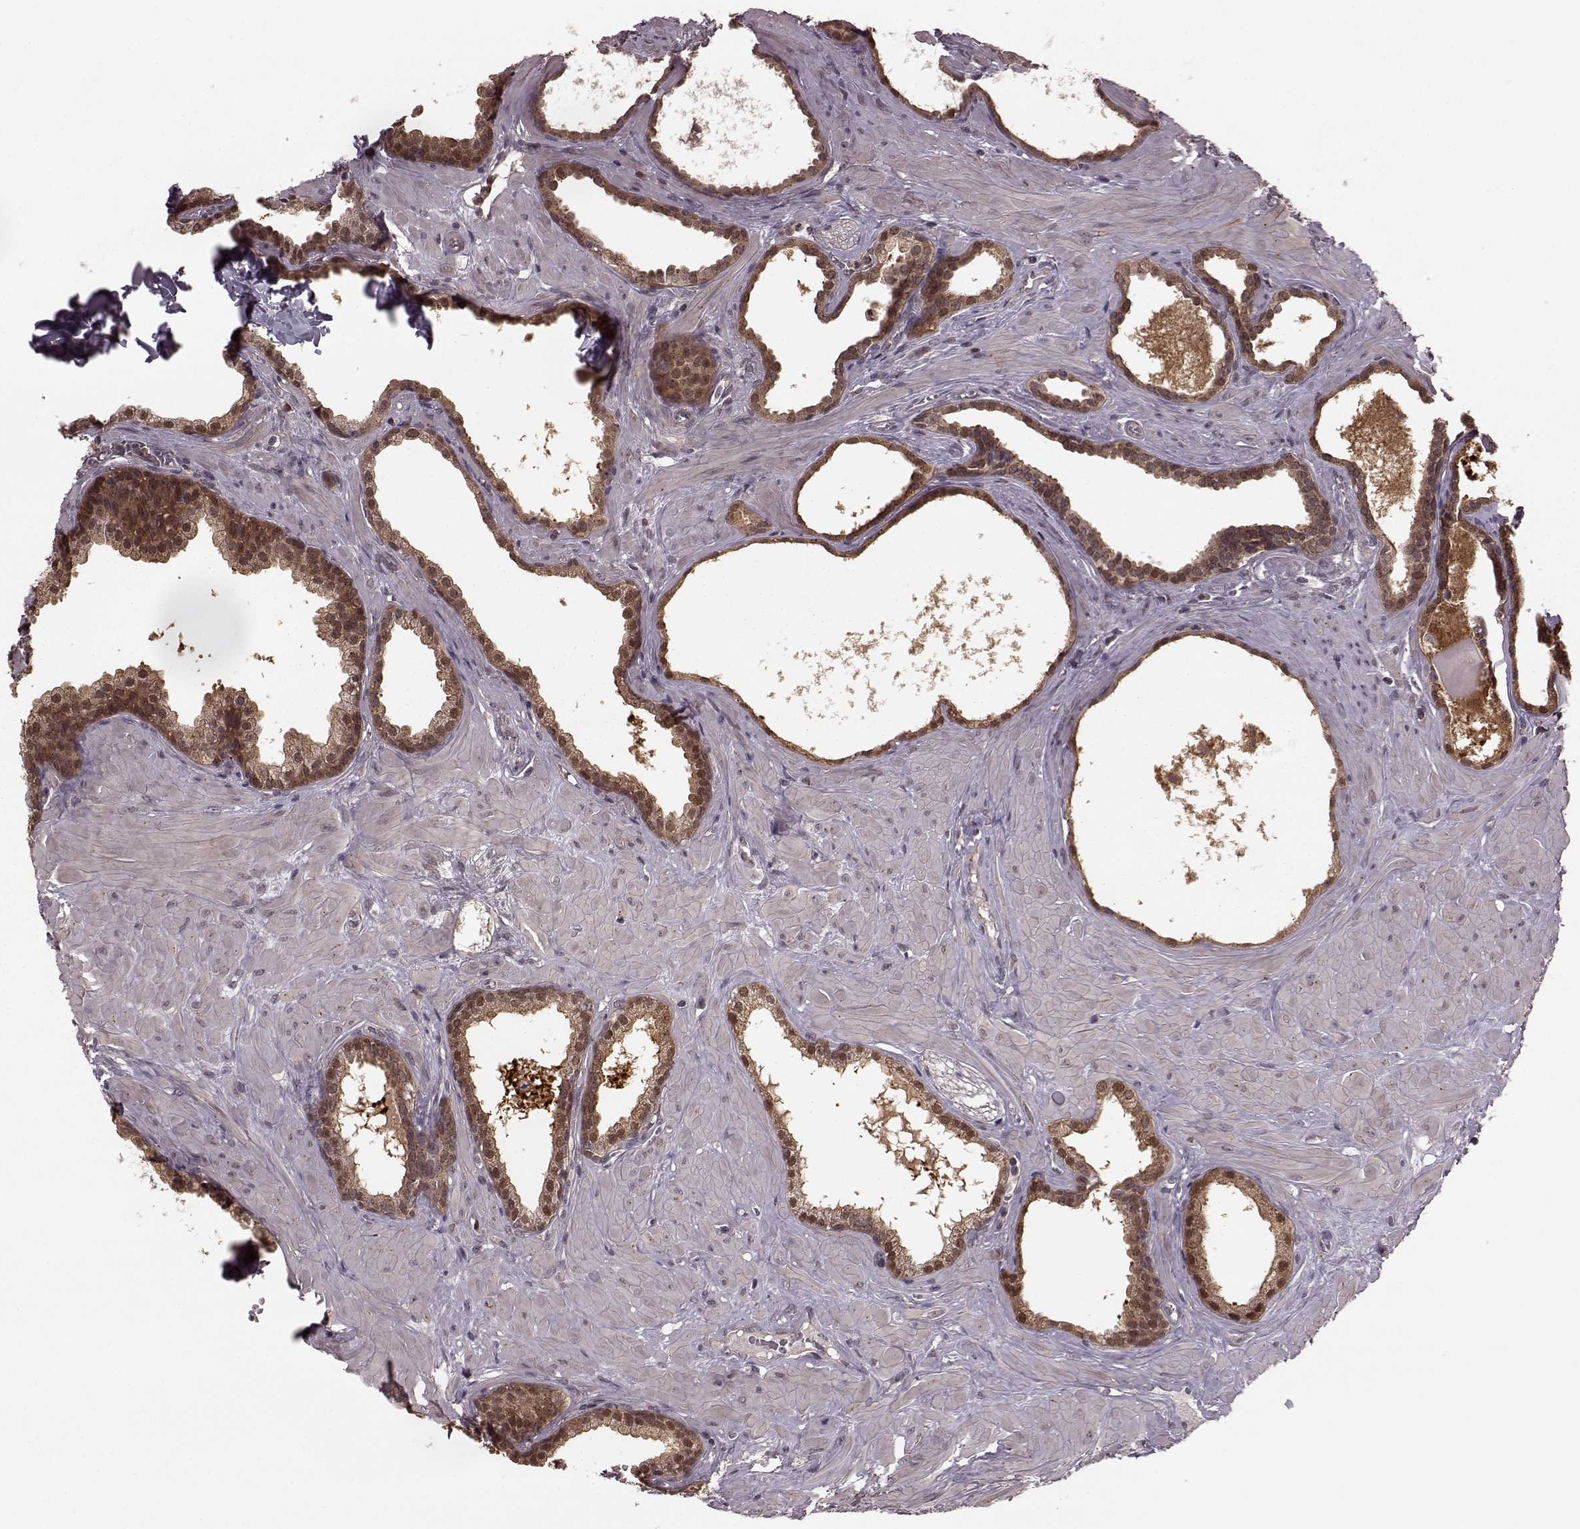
{"staining": {"intensity": "moderate", "quantity": "25%-75%", "location": "cytoplasmic/membranous,nuclear"}, "tissue": "prostate", "cell_type": "Glandular cells", "image_type": "normal", "snomed": [{"axis": "morphology", "description": "Normal tissue, NOS"}, {"axis": "topography", "description": "Prostate"}], "caption": "Protein staining displays moderate cytoplasmic/membranous,nuclear positivity in about 25%-75% of glandular cells in normal prostate. (DAB (3,3'-diaminobenzidine) IHC with brightfield microscopy, high magnification).", "gene": "GSS", "patient": {"sex": "male", "age": 48}}